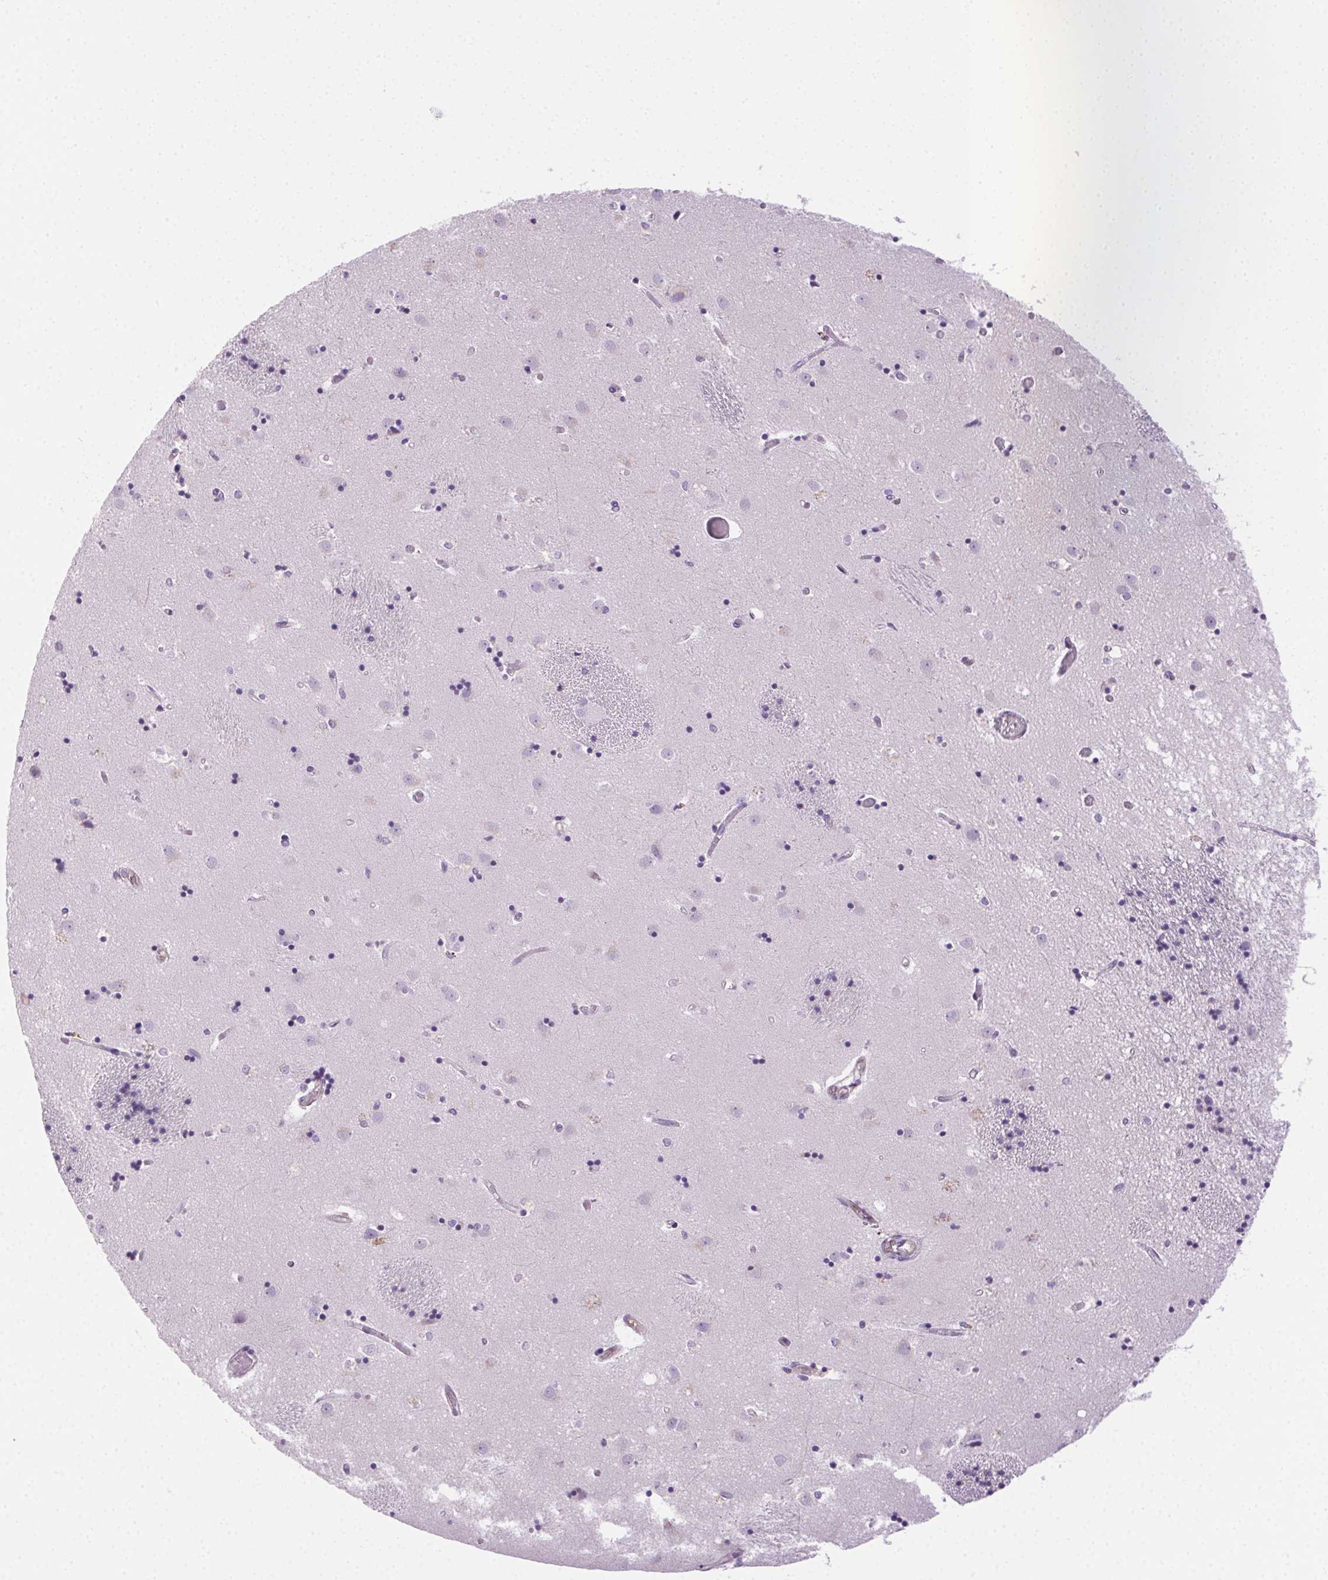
{"staining": {"intensity": "negative", "quantity": "none", "location": "none"}, "tissue": "caudate", "cell_type": "Glial cells", "image_type": "normal", "snomed": [{"axis": "morphology", "description": "Normal tissue, NOS"}, {"axis": "topography", "description": "Lateral ventricle wall"}], "caption": "Human caudate stained for a protein using IHC exhibits no positivity in glial cells.", "gene": "TMEM45A", "patient": {"sex": "male", "age": 54}}